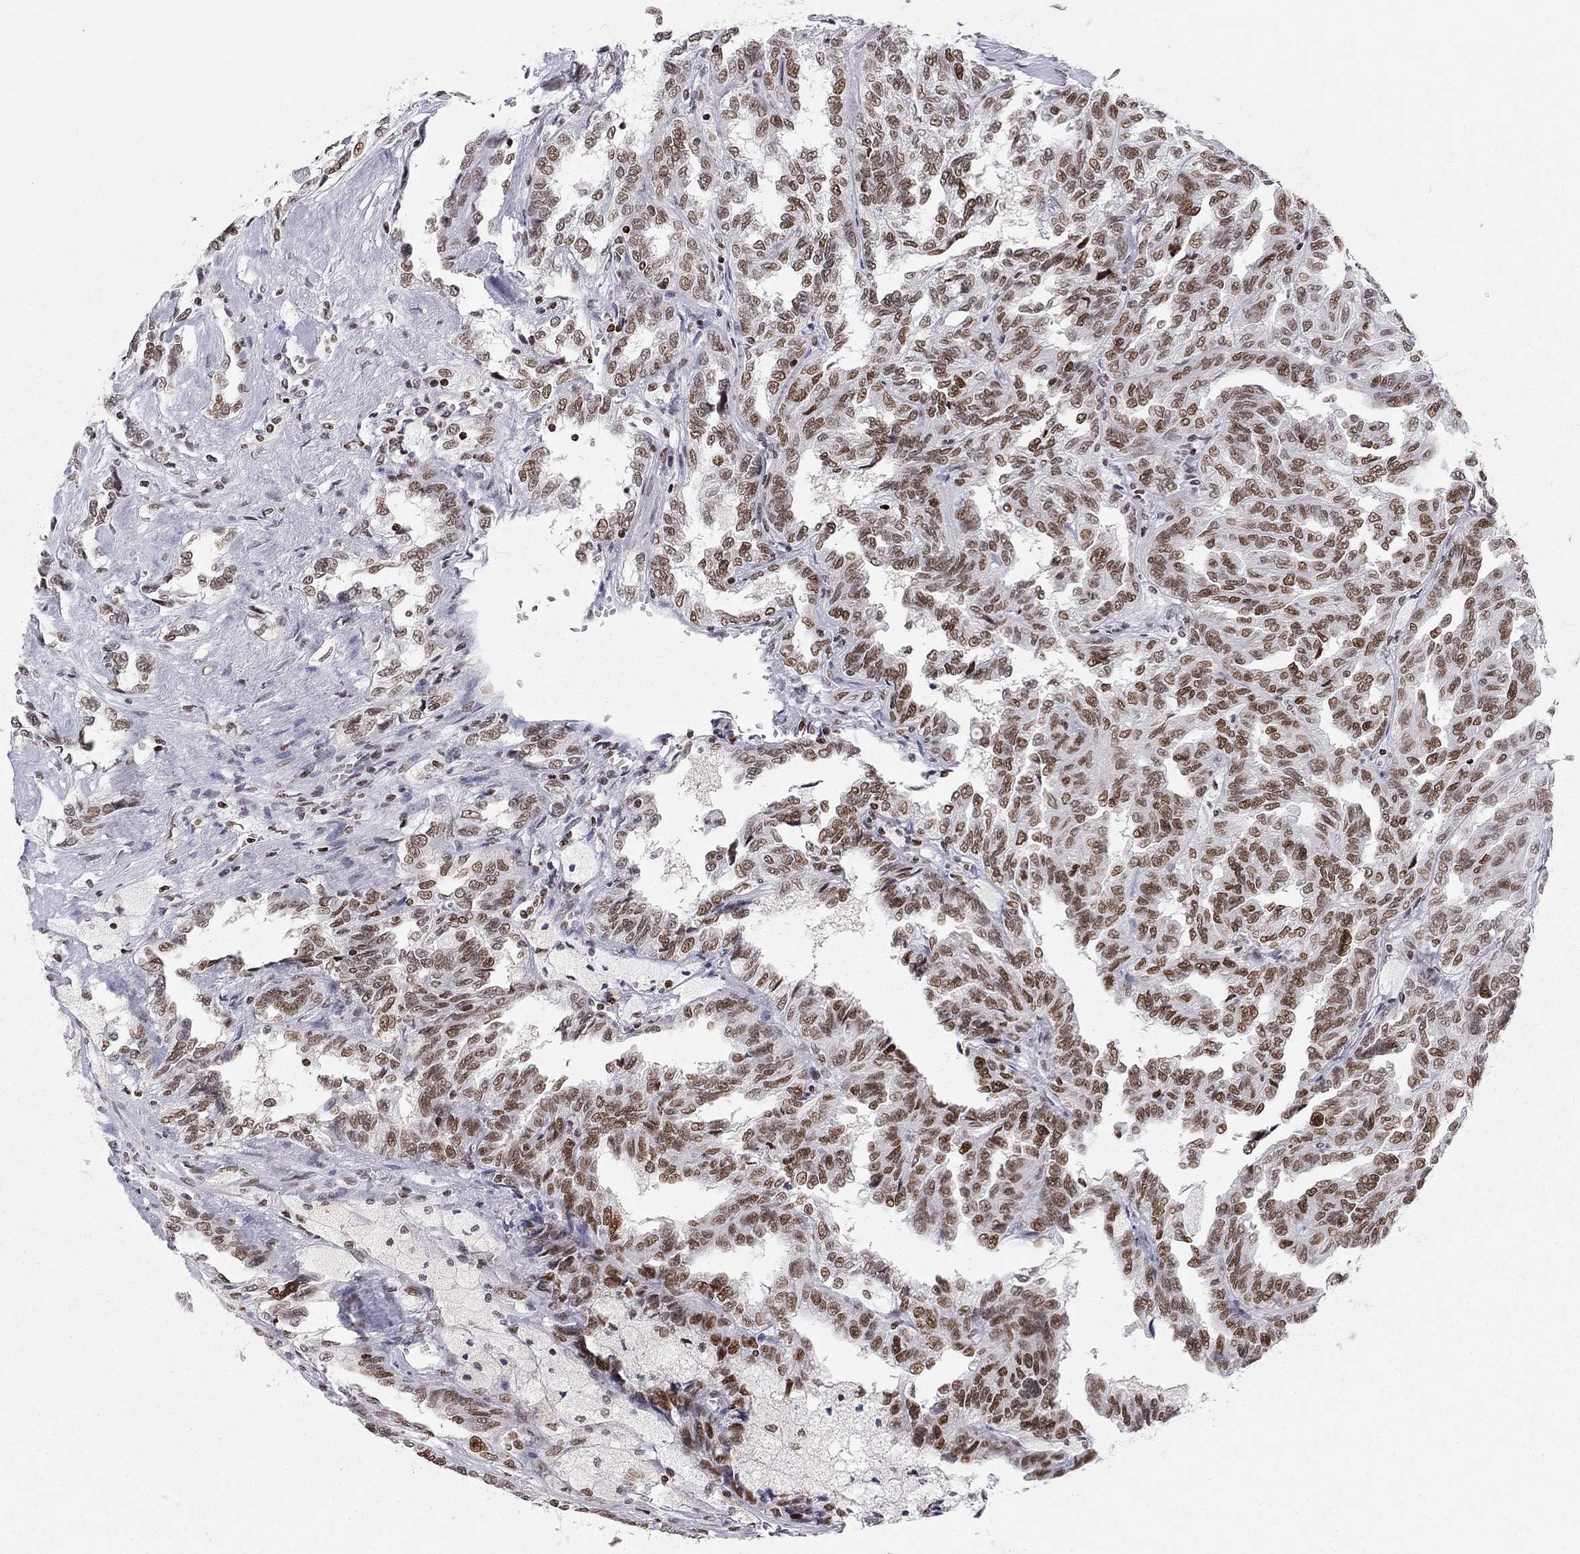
{"staining": {"intensity": "moderate", "quantity": ">75%", "location": "nuclear"}, "tissue": "renal cancer", "cell_type": "Tumor cells", "image_type": "cancer", "snomed": [{"axis": "morphology", "description": "Adenocarcinoma, NOS"}, {"axis": "topography", "description": "Kidney"}], "caption": "Adenocarcinoma (renal) stained with DAB immunohistochemistry demonstrates medium levels of moderate nuclear staining in about >75% of tumor cells. The protein is shown in brown color, while the nuclei are stained blue.", "gene": "H2AX", "patient": {"sex": "male", "age": 79}}